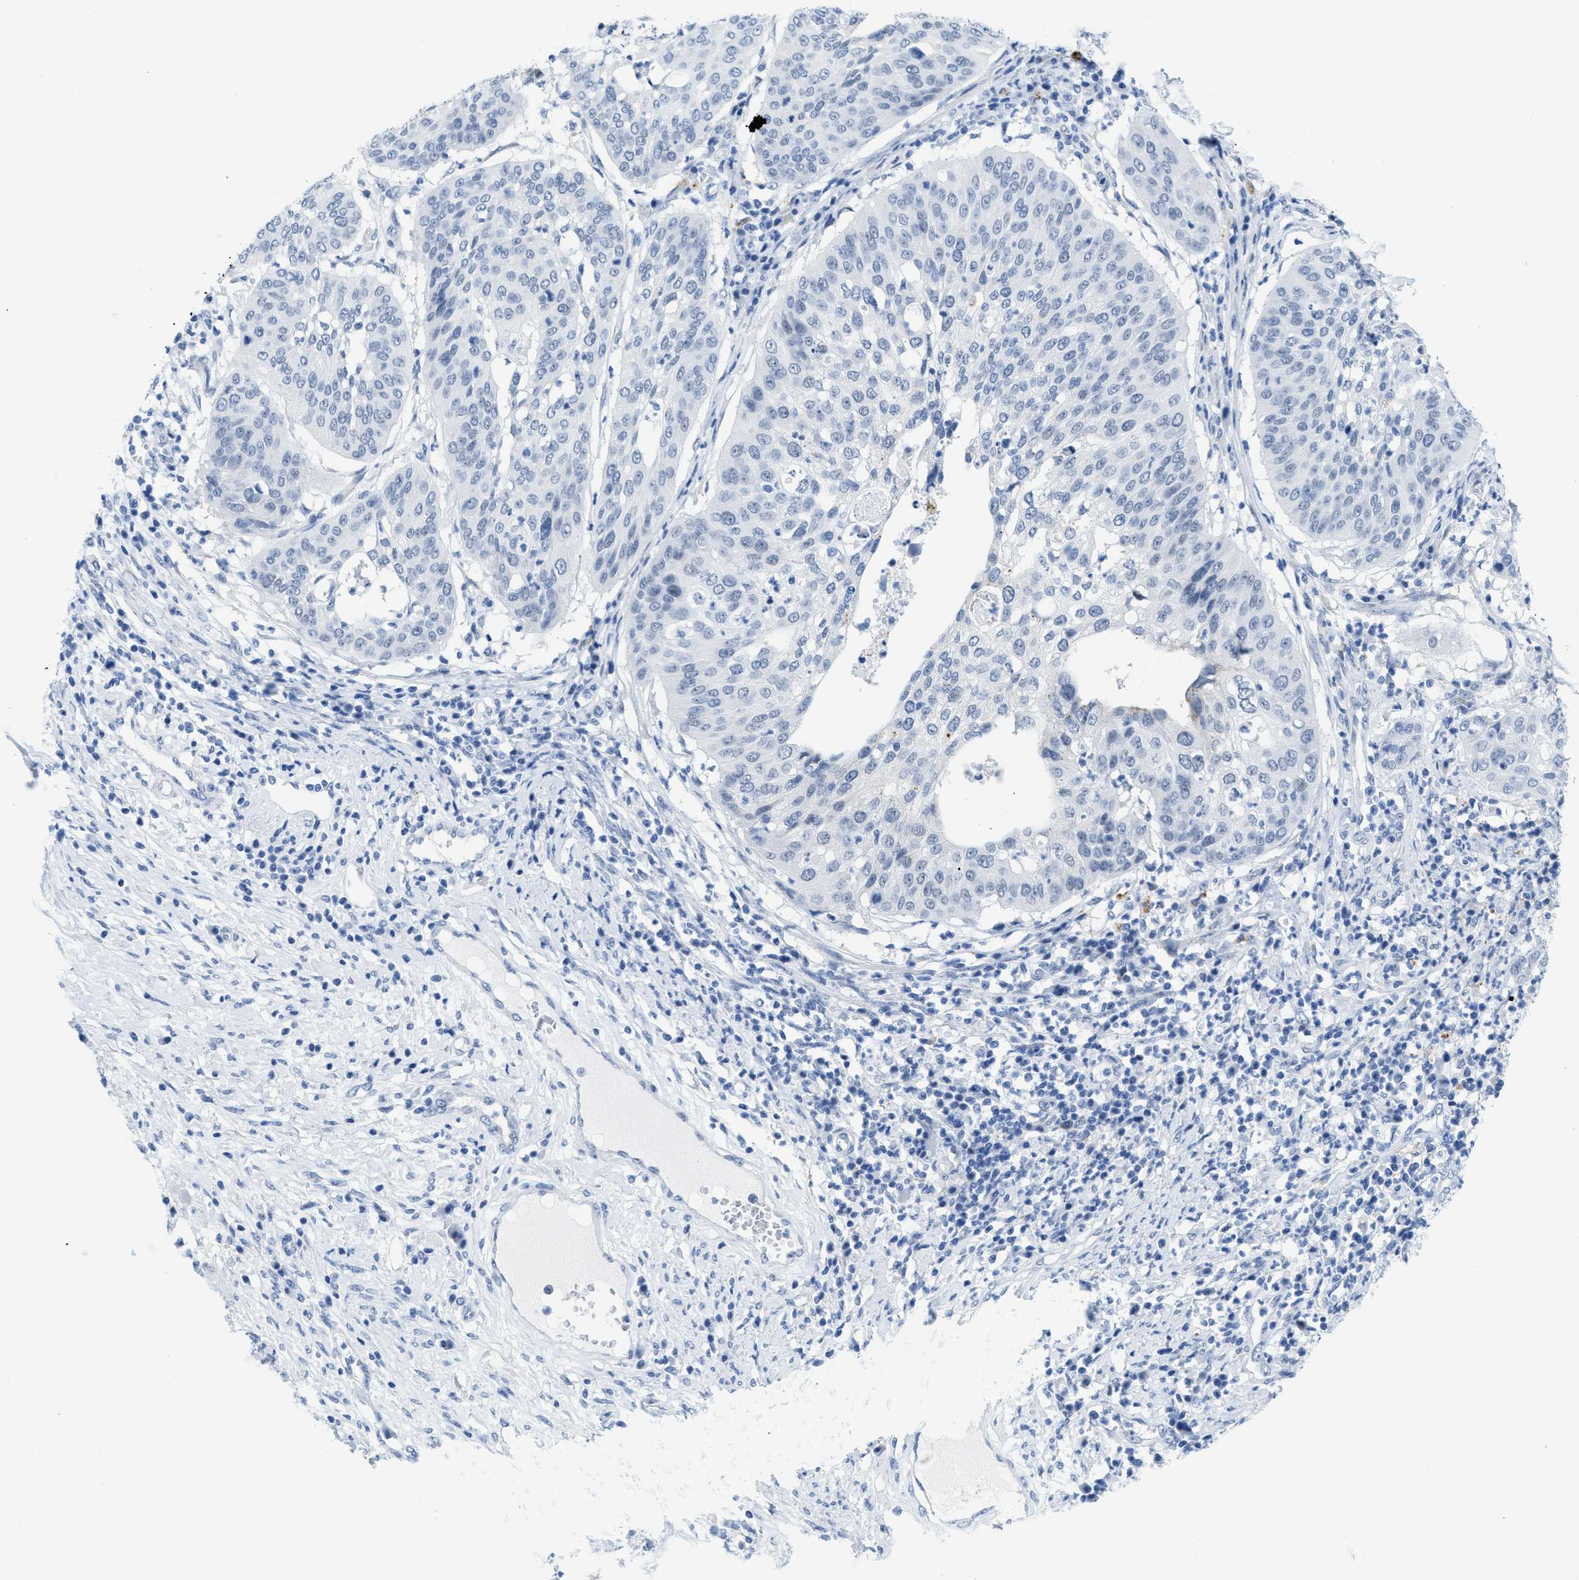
{"staining": {"intensity": "negative", "quantity": "none", "location": "none"}, "tissue": "cervical cancer", "cell_type": "Tumor cells", "image_type": "cancer", "snomed": [{"axis": "morphology", "description": "Normal tissue, NOS"}, {"axis": "morphology", "description": "Squamous cell carcinoma, NOS"}, {"axis": "topography", "description": "Cervix"}], "caption": "Tumor cells show no significant expression in cervical squamous cell carcinoma.", "gene": "WDR4", "patient": {"sex": "female", "age": 39}}